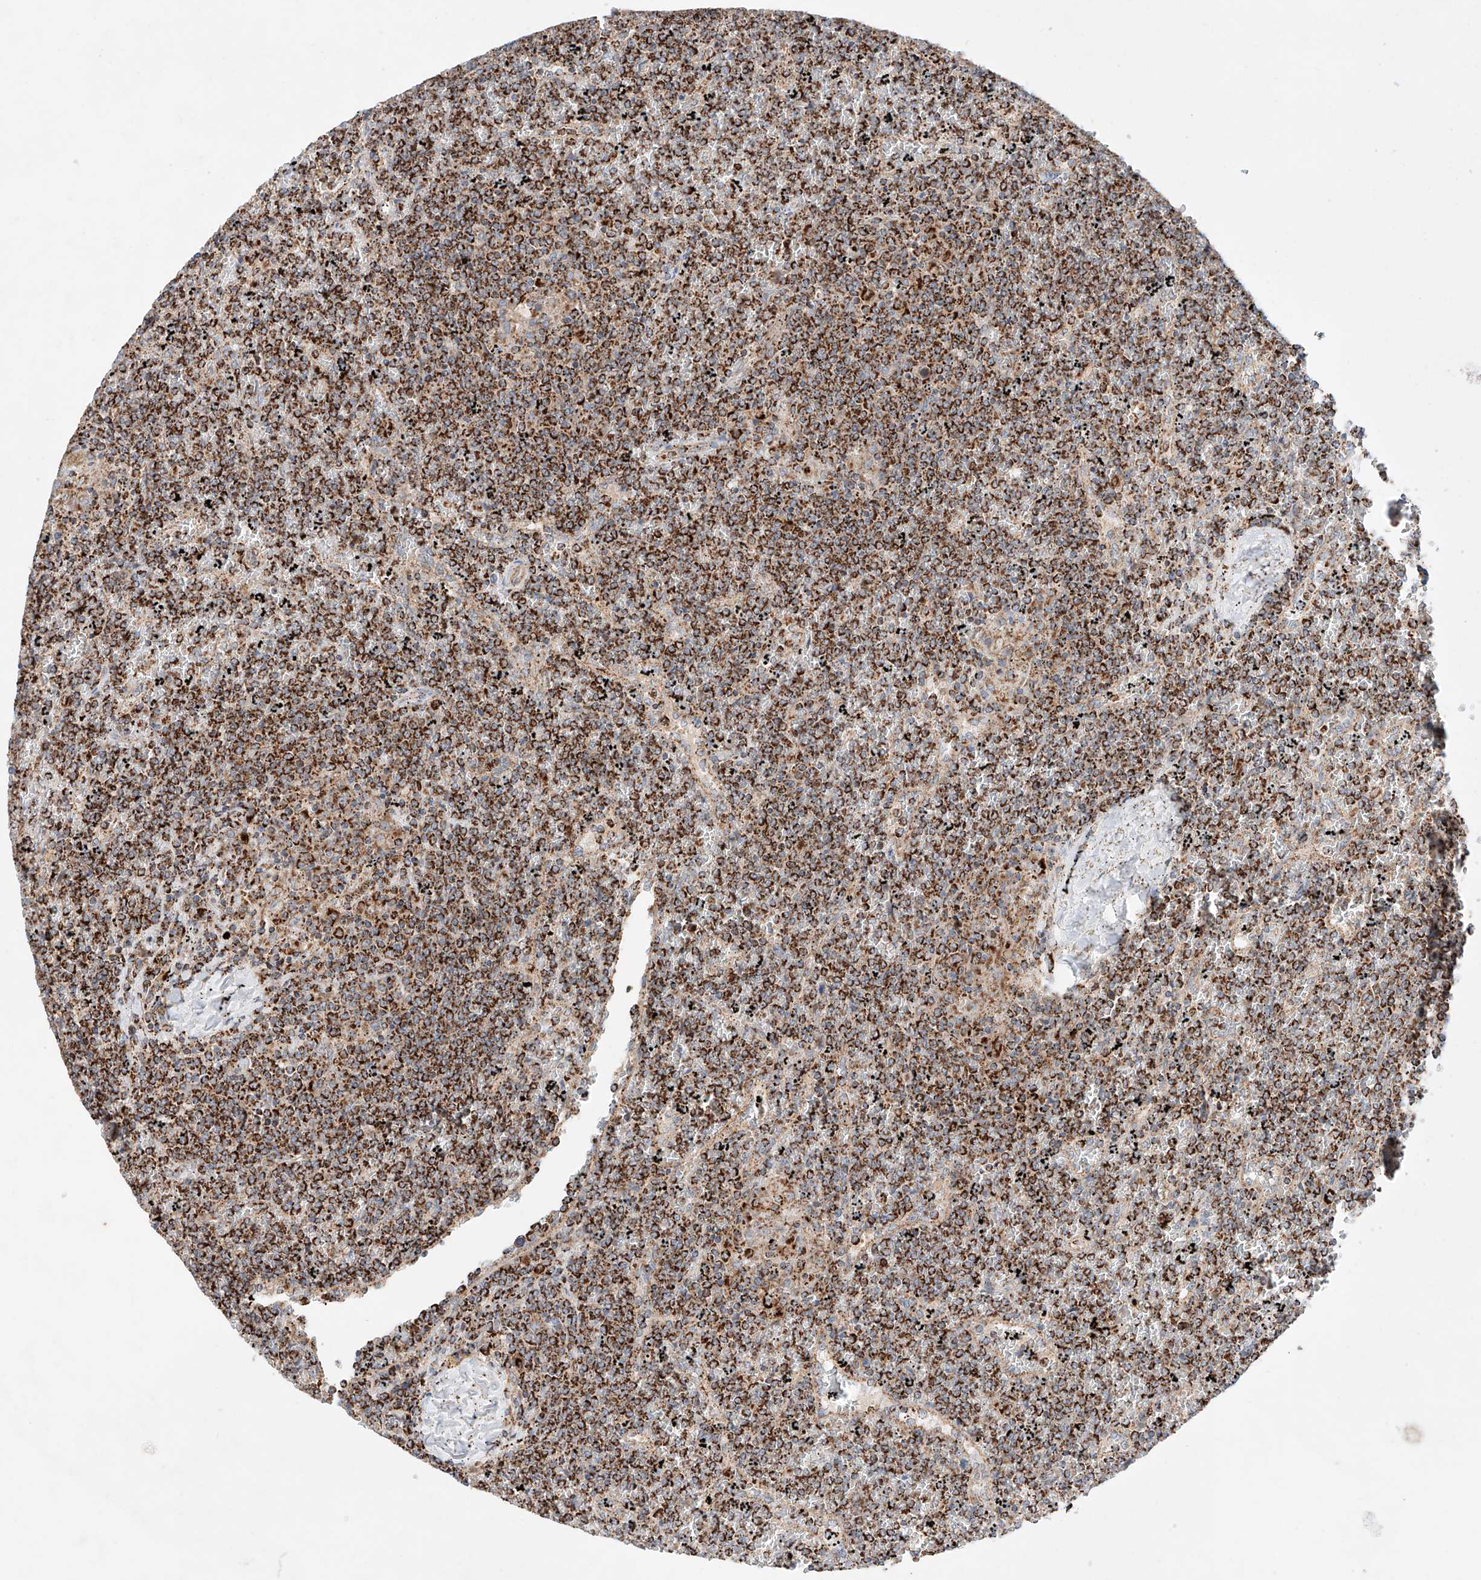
{"staining": {"intensity": "strong", "quantity": ">75%", "location": "cytoplasmic/membranous"}, "tissue": "lymphoma", "cell_type": "Tumor cells", "image_type": "cancer", "snomed": [{"axis": "morphology", "description": "Malignant lymphoma, non-Hodgkin's type, Low grade"}, {"axis": "topography", "description": "Spleen"}], "caption": "Protein positivity by immunohistochemistry (IHC) shows strong cytoplasmic/membranous expression in about >75% of tumor cells in low-grade malignant lymphoma, non-Hodgkin's type. (IHC, brightfield microscopy, high magnification).", "gene": "KTI12", "patient": {"sex": "female", "age": 19}}